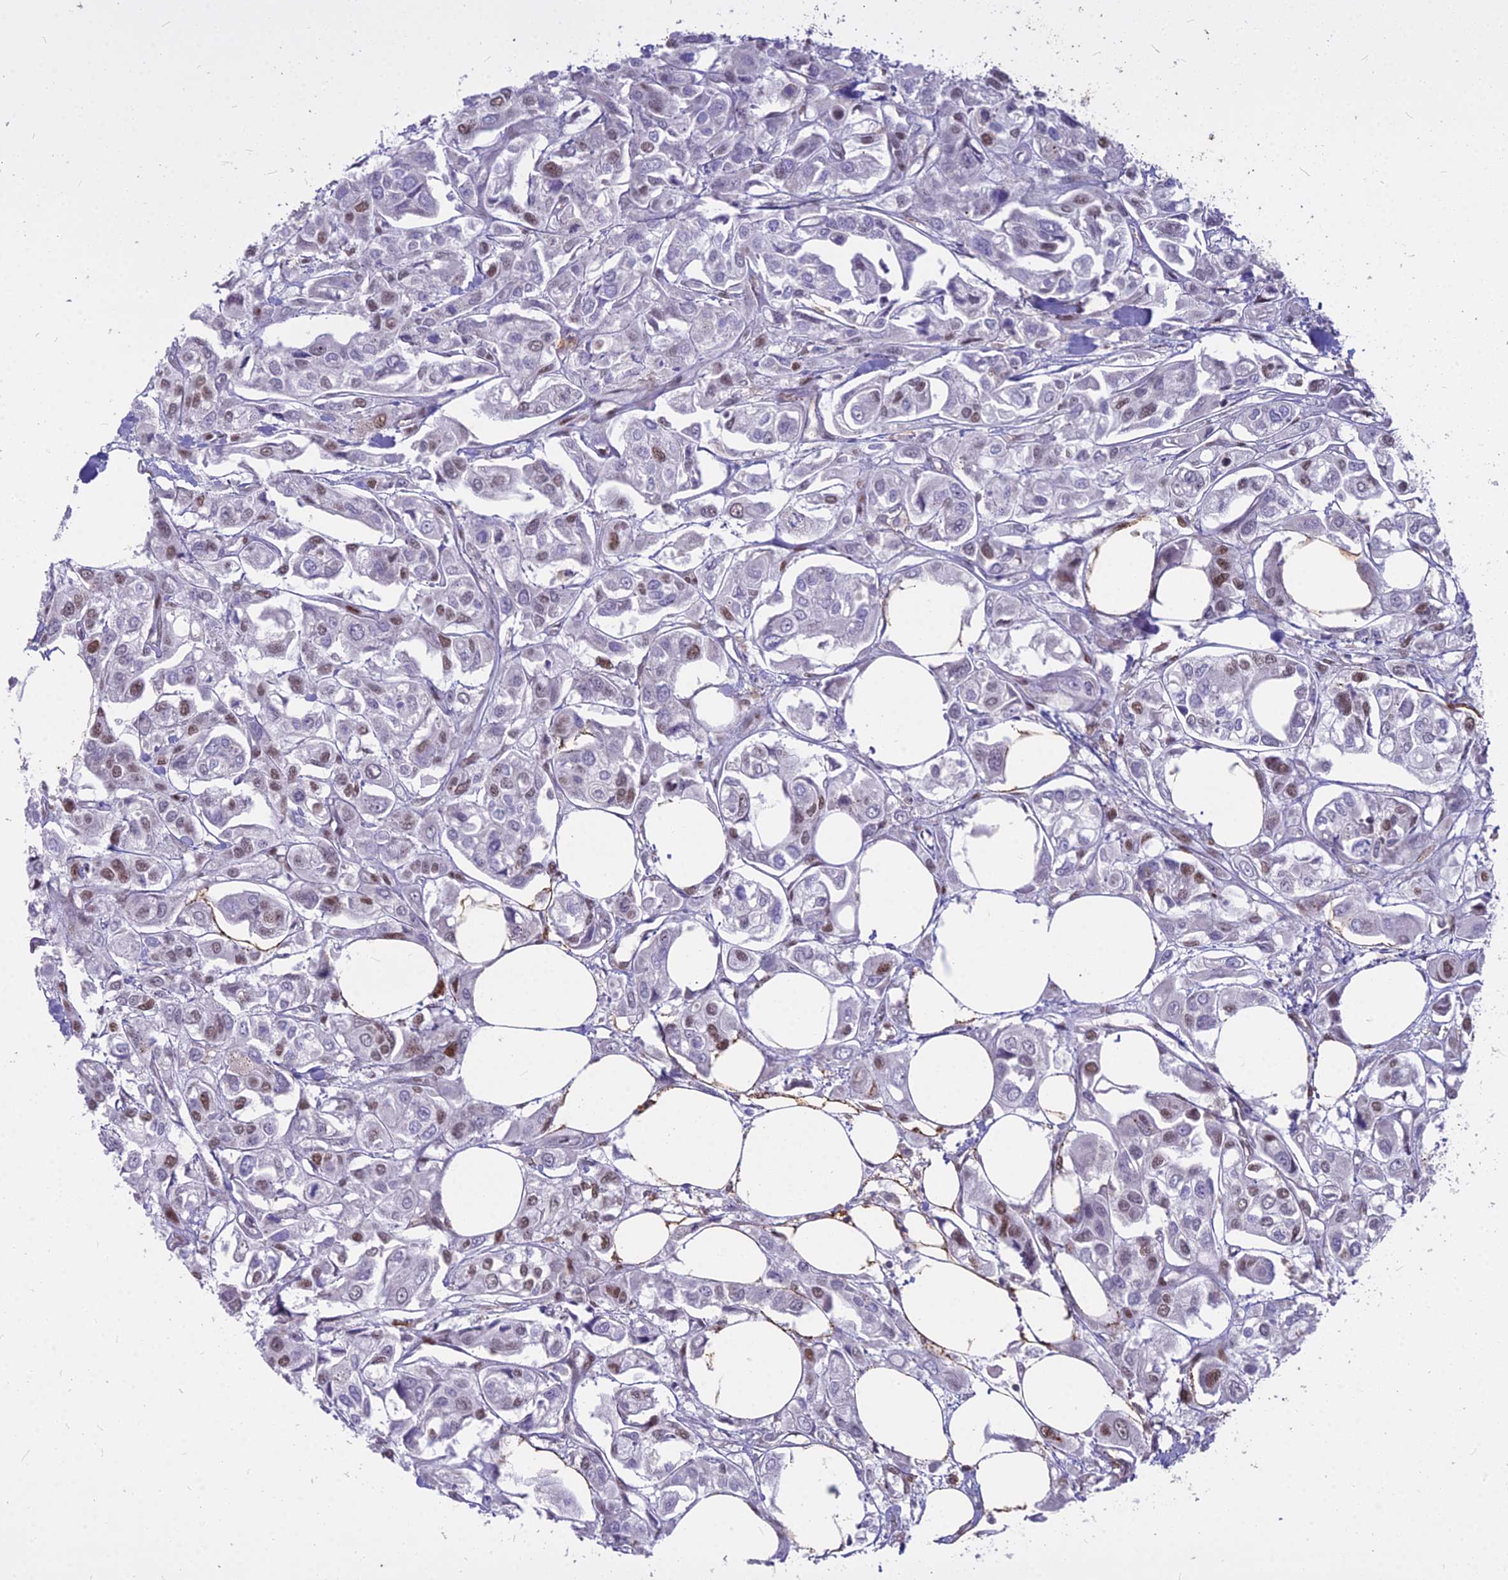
{"staining": {"intensity": "moderate", "quantity": "<25%", "location": "nuclear"}, "tissue": "urothelial cancer", "cell_type": "Tumor cells", "image_type": "cancer", "snomed": [{"axis": "morphology", "description": "Urothelial carcinoma, High grade"}, {"axis": "topography", "description": "Urinary bladder"}], "caption": "Approximately <25% of tumor cells in urothelial carcinoma (high-grade) display moderate nuclear protein positivity as visualized by brown immunohistochemical staining.", "gene": "ALG10", "patient": {"sex": "male", "age": 67}}